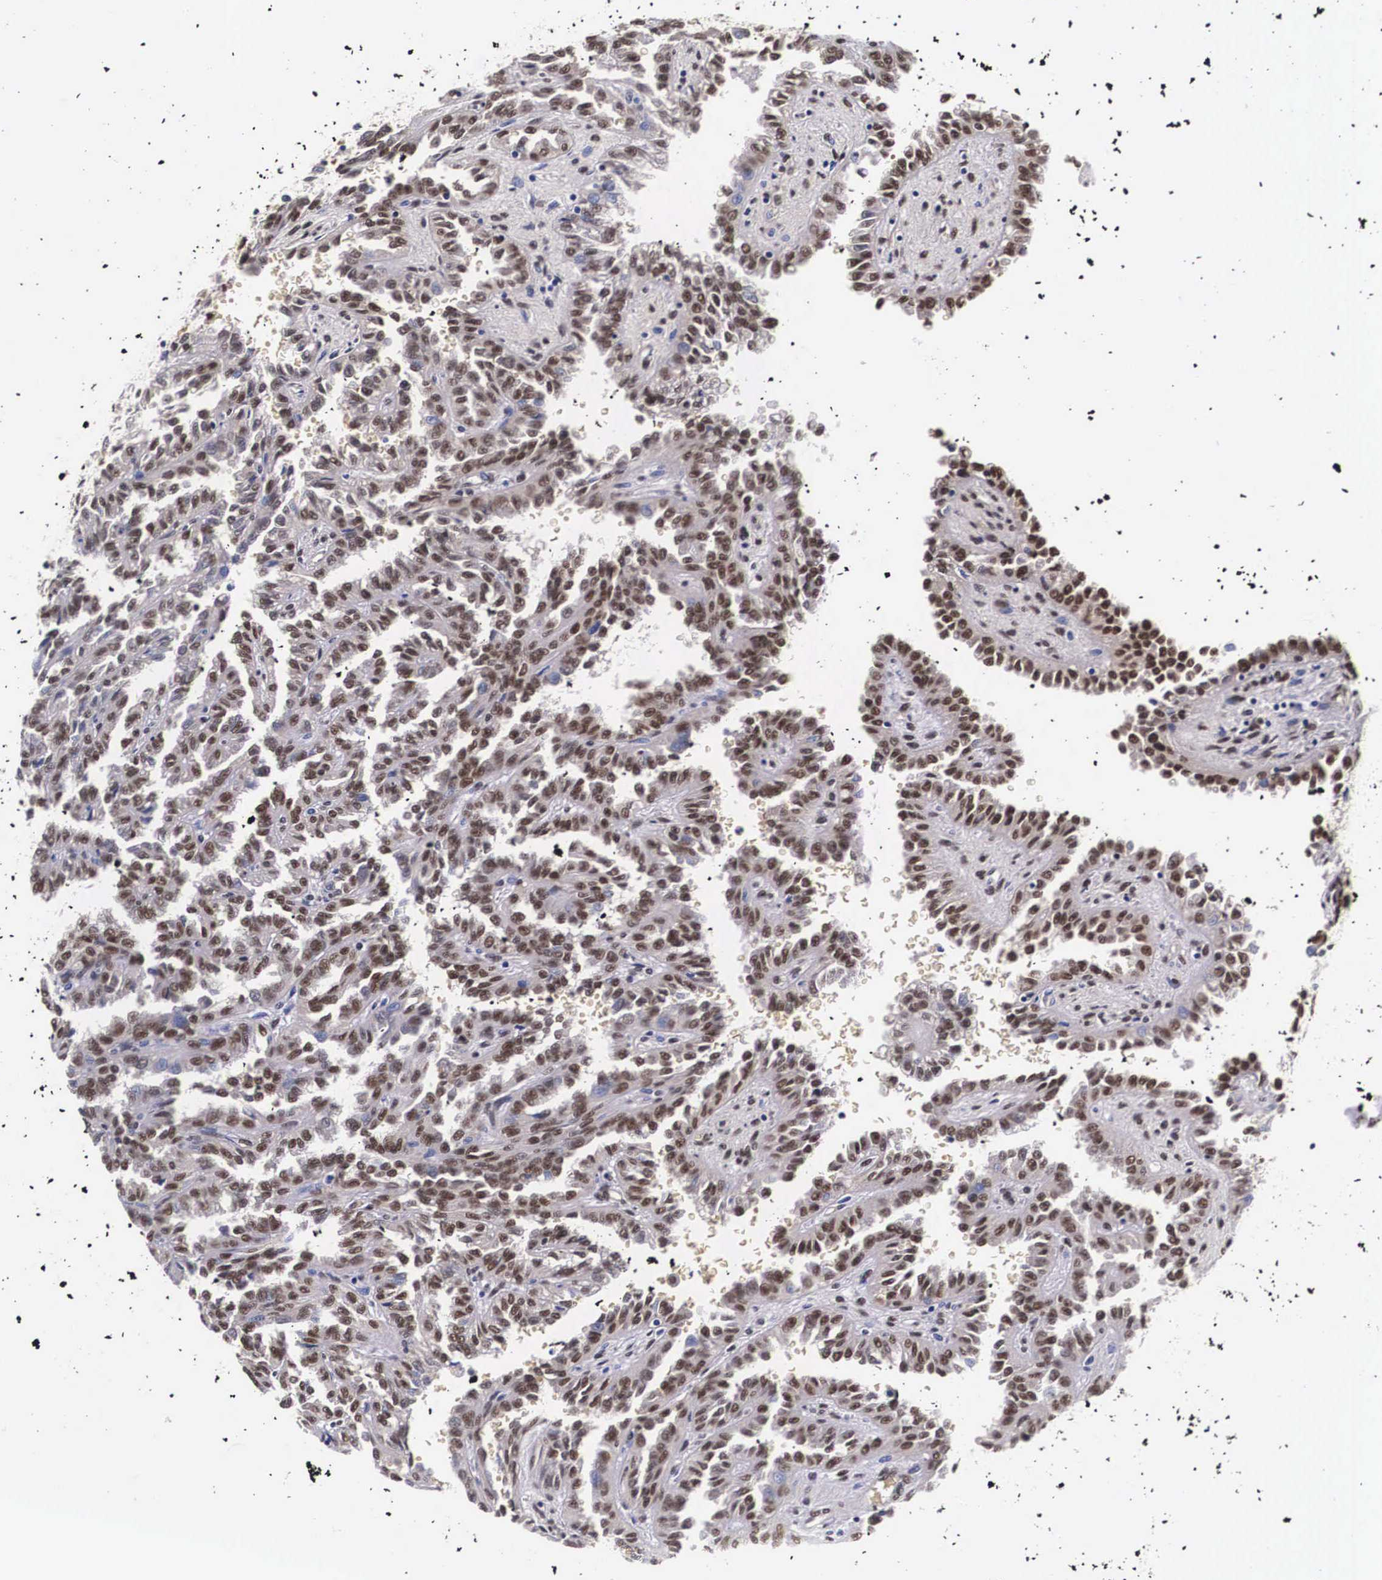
{"staining": {"intensity": "moderate", "quantity": "<25%", "location": "nuclear"}, "tissue": "renal cancer", "cell_type": "Tumor cells", "image_type": "cancer", "snomed": [{"axis": "morphology", "description": "Inflammation, NOS"}, {"axis": "morphology", "description": "Adenocarcinoma, NOS"}, {"axis": "topography", "description": "Kidney"}], "caption": "A brown stain labels moderate nuclear expression of a protein in human renal cancer (adenocarcinoma) tumor cells.", "gene": "PABPN1", "patient": {"sex": "male", "age": 68}}